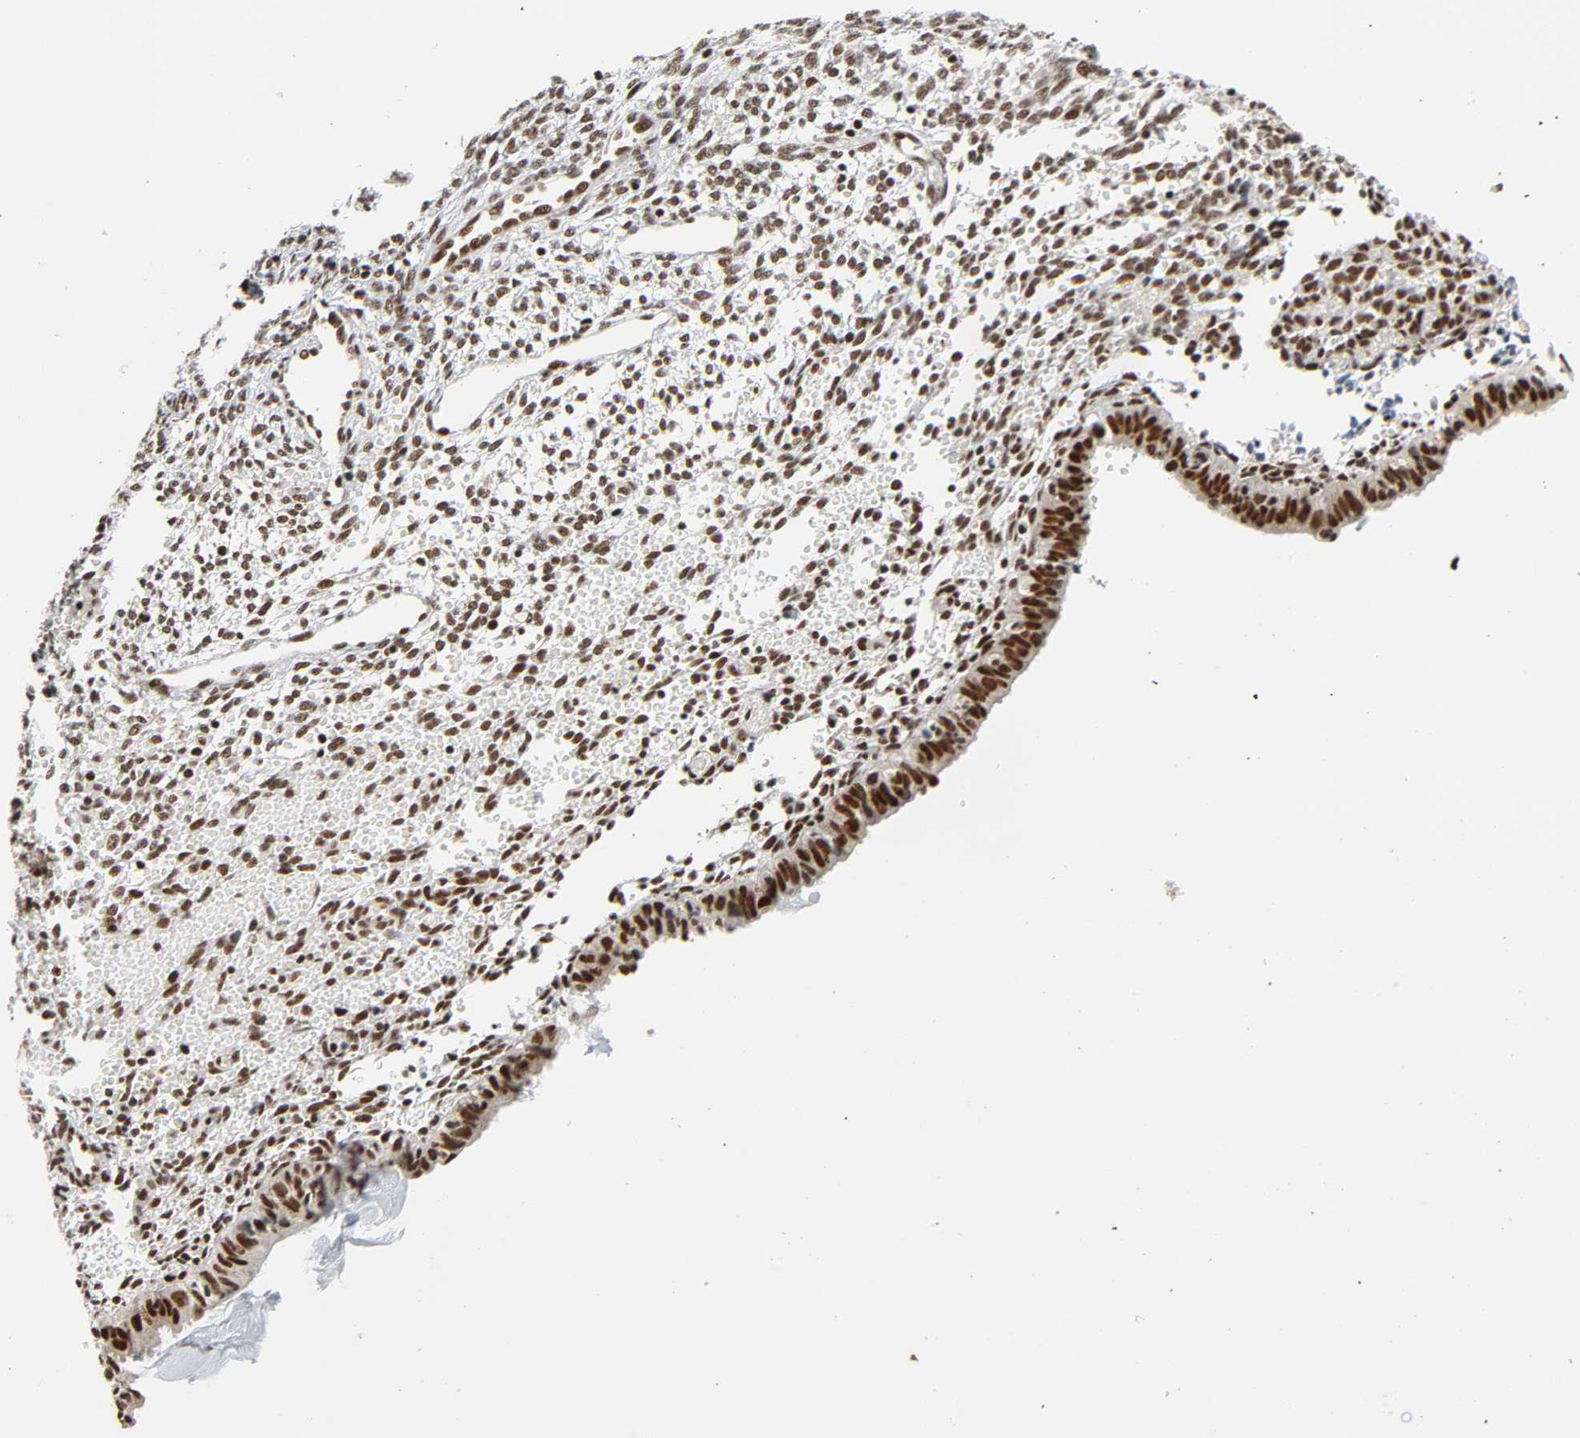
{"staining": {"intensity": "strong", "quantity": ">75%", "location": "nuclear"}, "tissue": "endometrium", "cell_type": "Cells in endometrial stroma", "image_type": "normal", "snomed": [{"axis": "morphology", "description": "Normal tissue, NOS"}, {"axis": "topography", "description": "Endometrium"}], "caption": "Immunohistochemical staining of unremarkable human endometrium displays strong nuclear protein positivity in approximately >75% of cells in endometrial stroma. (Brightfield microscopy of DAB IHC at high magnification).", "gene": "CDK9", "patient": {"sex": "female", "age": 61}}